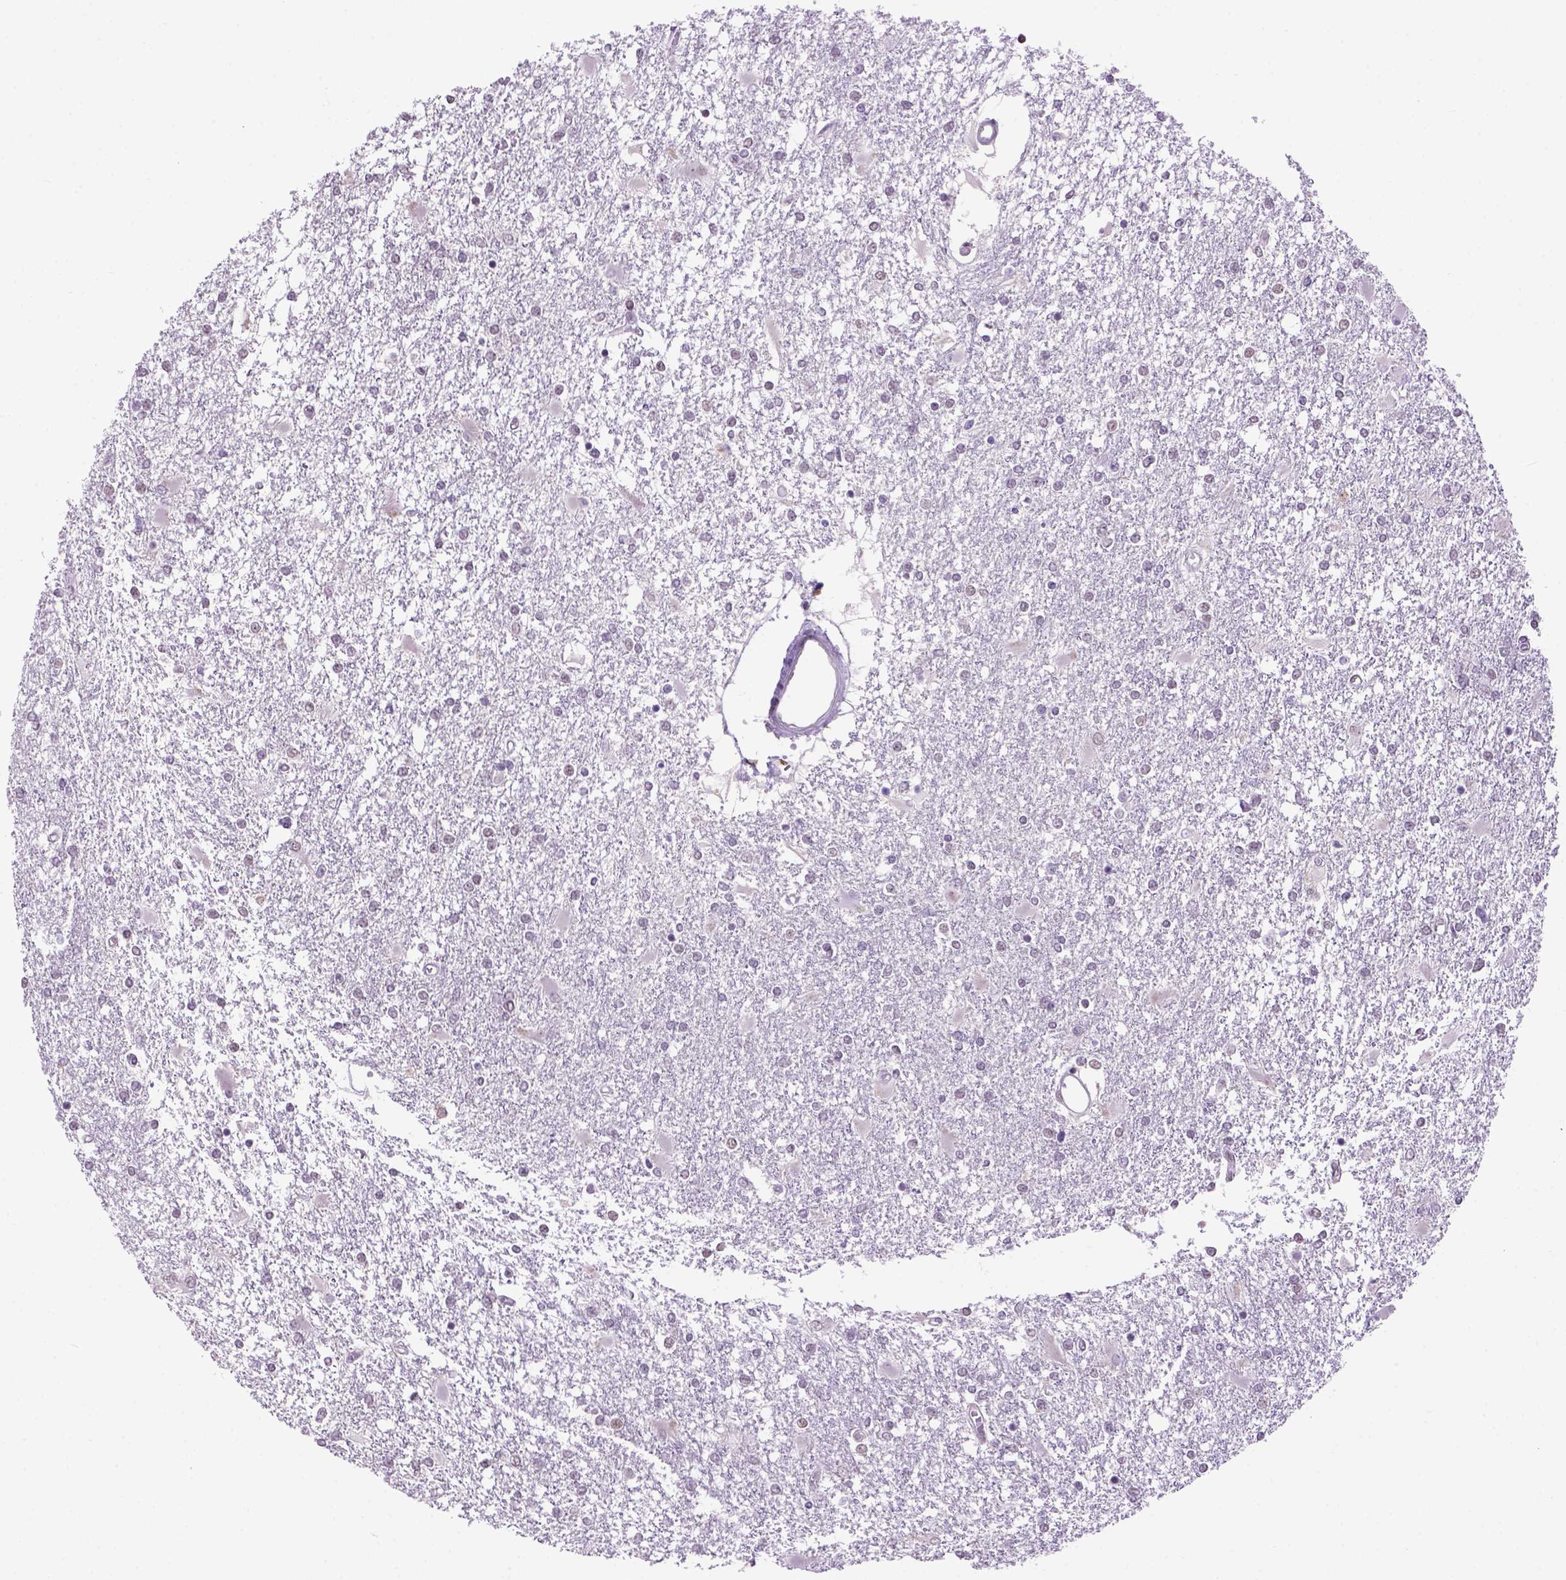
{"staining": {"intensity": "negative", "quantity": "none", "location": "none"}, "tissue": "glioma", "cell_type": "Tumor cells", "image_type": "cancer", "snomed": [{"axis": "morphology", "description": "Glioma, malignant, High grade"}, {"axis": "topography", "description": "Cerebral cortex"}], "caption": "DAB (3,3'-diaminobenzidine) immunohistochemical staining of glioma reveals no significant staining in tumor cells.", "gene": "TBPL1", "patient": {"sex": "male", "age": 79}}